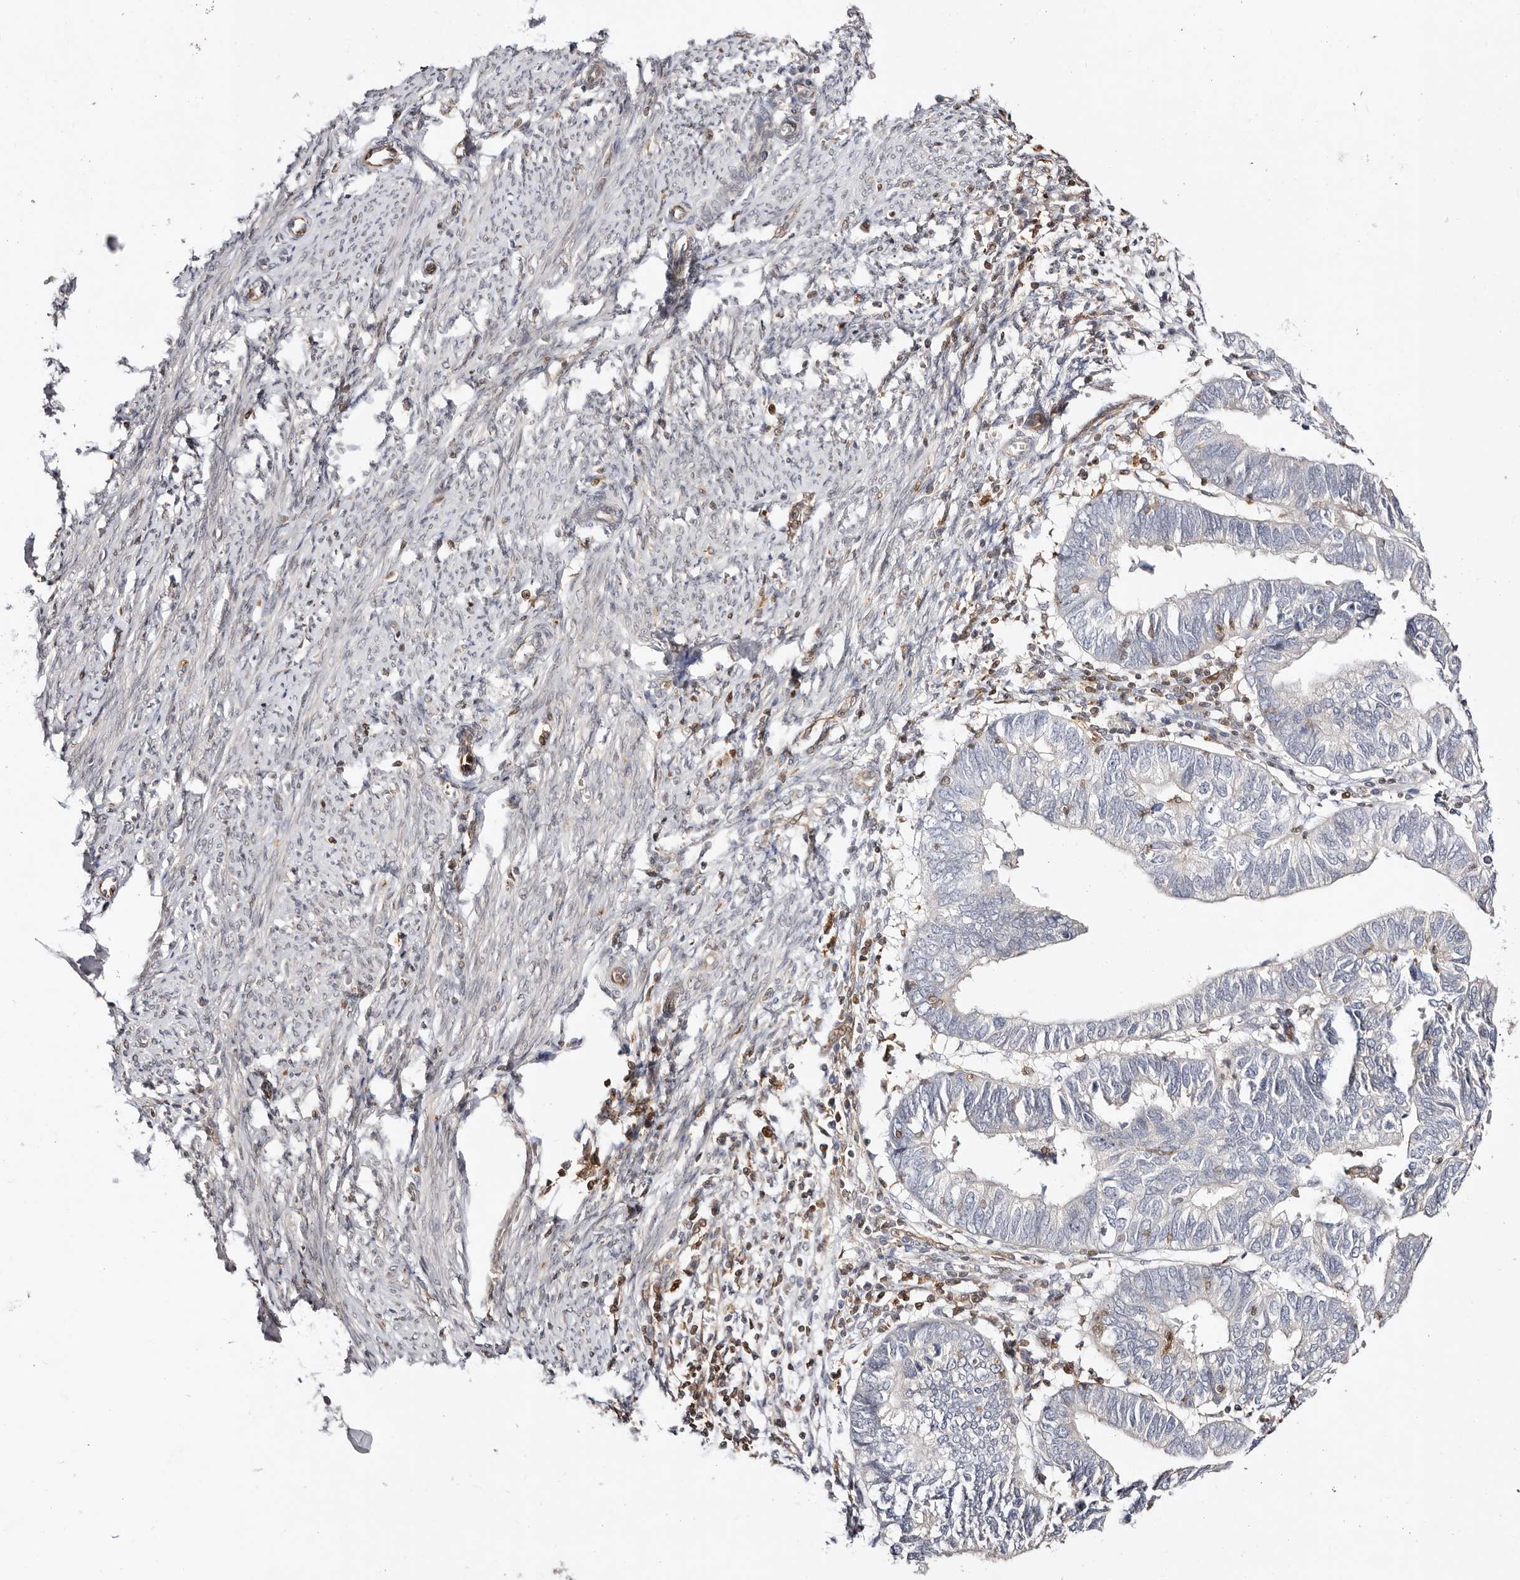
{"staining": {"intensity": "negative", "quantity": "none", "location": "none"}, "tissue": "endometrial cancer", "cell_type": "Tumor cells", "image_type": "cancer", "snomed": [{"axis": "morphology", "description": "Adenocarcinoma, NOS"}, {"axis": "topography", "description": "Uterus"}], "caption": "Tumor cells are negative for brown protein staining in endometrial cancer (adenocarcinoma).", "gene": "STAT5A", "patient": {"sex": "female", "age": 77}}